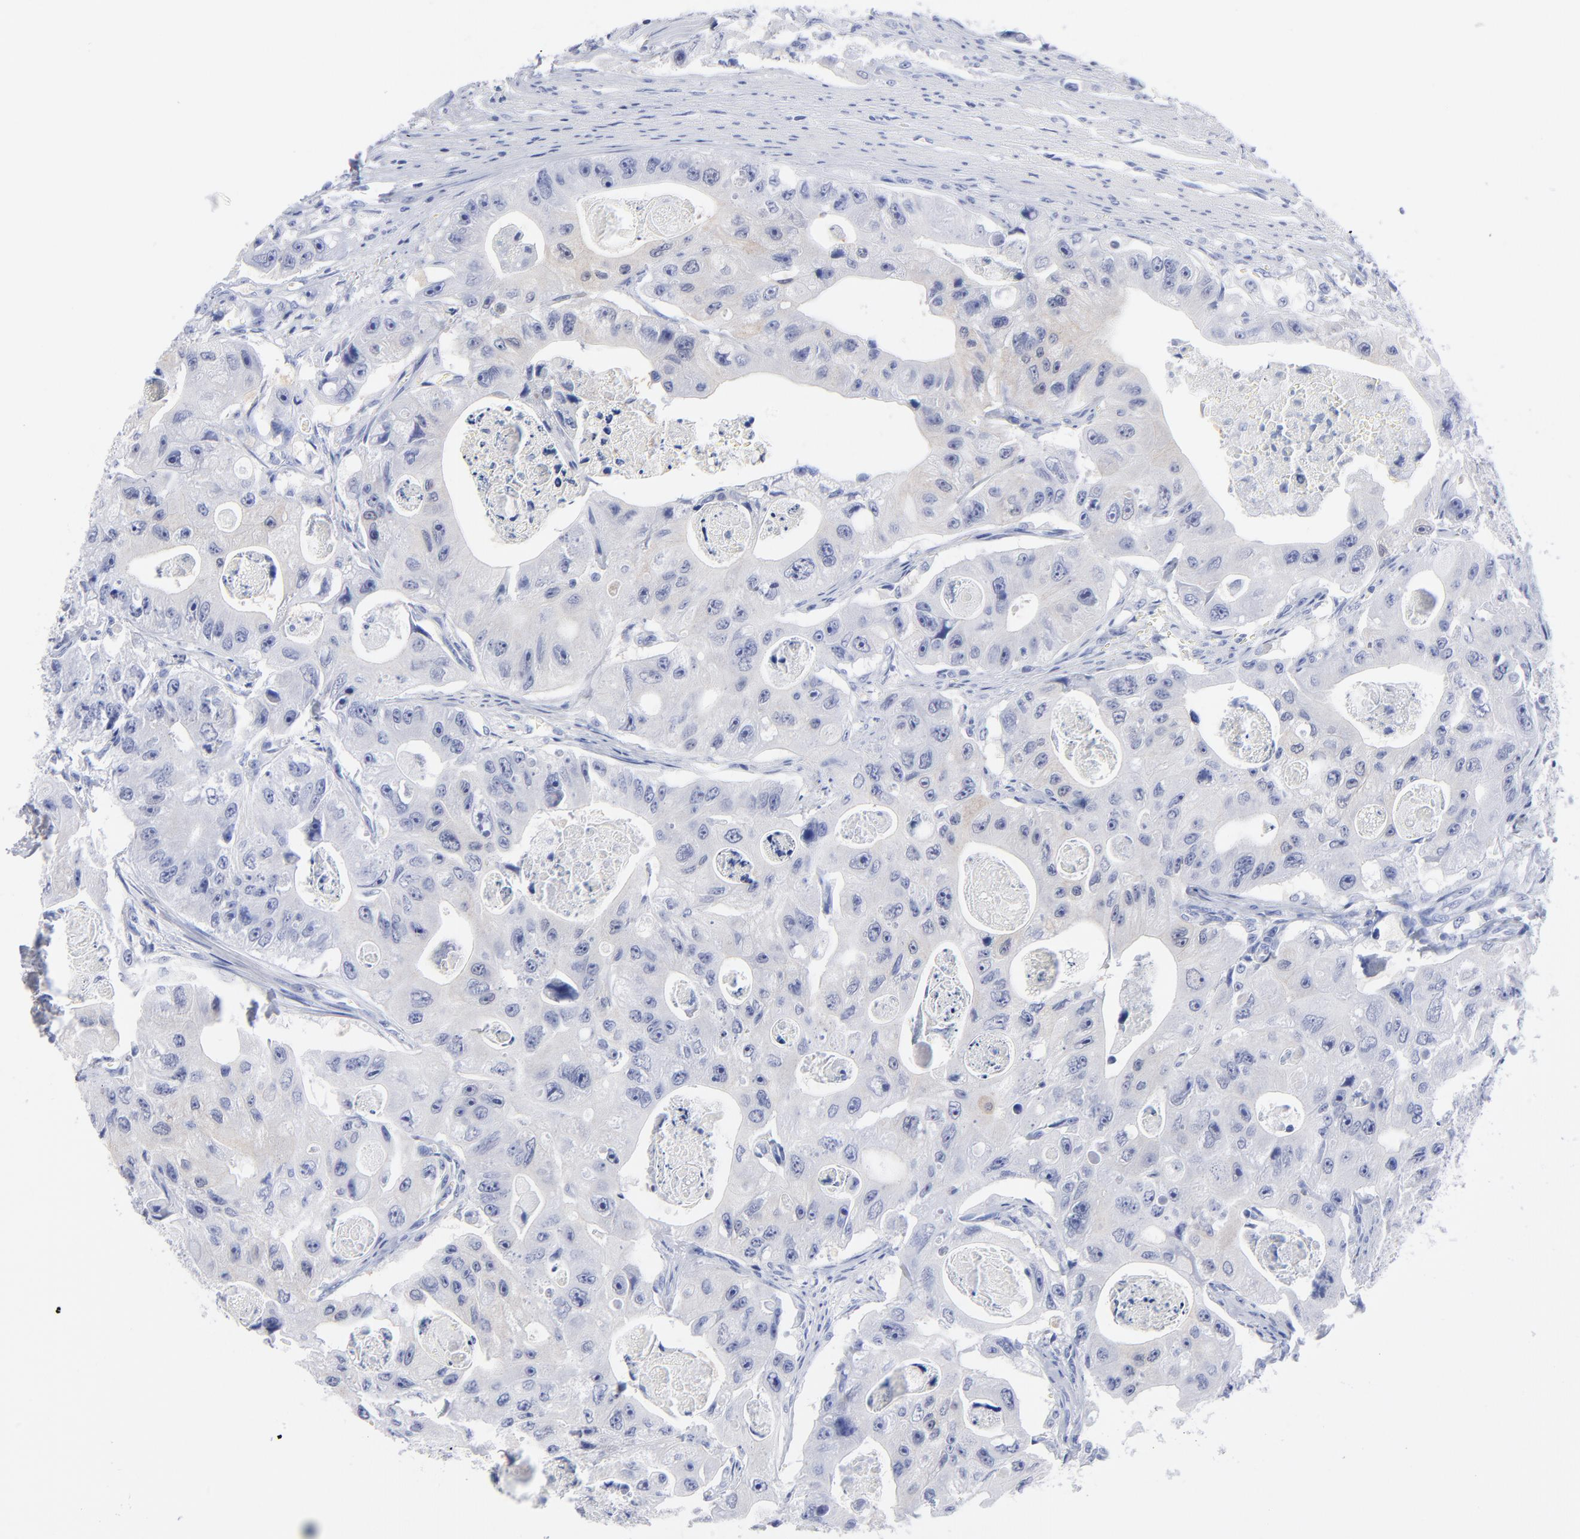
{"staining": {"intensity": "negative", "quantity": "none", "location": "none"}, "tissue": "colorectal cancer", "cell_type": "Tumor cells", "image_type": "cancer", "snomed": [{"axis": "morphology", "description": "Adenocarcinoma, NOS"}, {"axis": "topography", "description": "Colon"}], "caption": "A high-resolution histopathology image shows IHC staining of colorectal cancer, which reveals no significant expression in tumor cells.", "gene": "ACY1", "patient": {"sex": "female", "age": 46}}